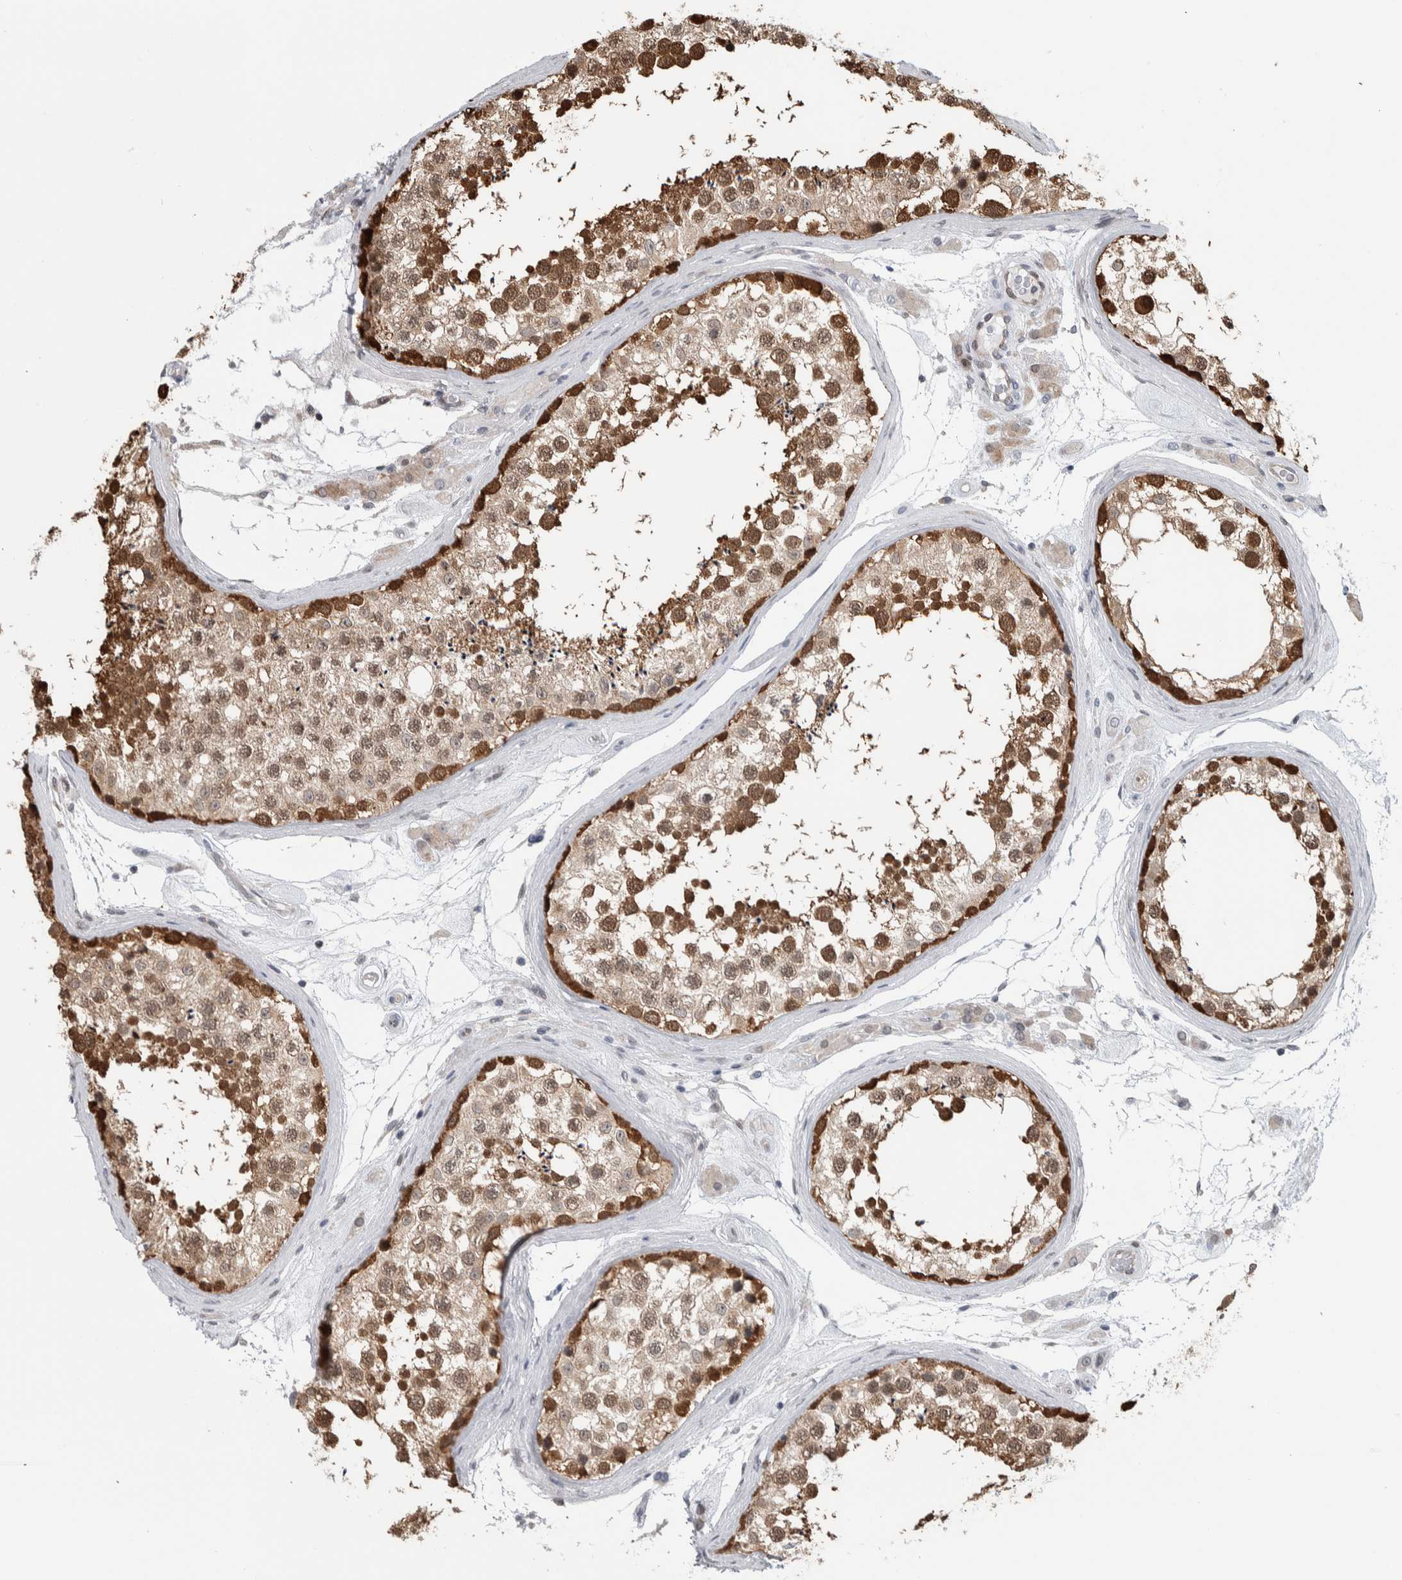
{"staining": {"intensity": "moderate", "quantity": ">75%", "location": "cytoplasmic/membranous,nuclear"}, "tissue": "testis", "cell_type": "Cells in seminiferous ducts", "image_type": "normal", "snomed": [{"axis": "morphology", "description": "Normal tissue, NOS"}, {"axis": "topography", "description": "Testis"}], "caption": "An immunohistochemistry histopathology image of benign tissue is shown. Protein staining in brown shows moderate cytoplasmic/membranous,nuclear positivity in testis within cells in seminiferous ducts.", "gene": "PTPA", "patient": {"sex": "male", "age": 46}}